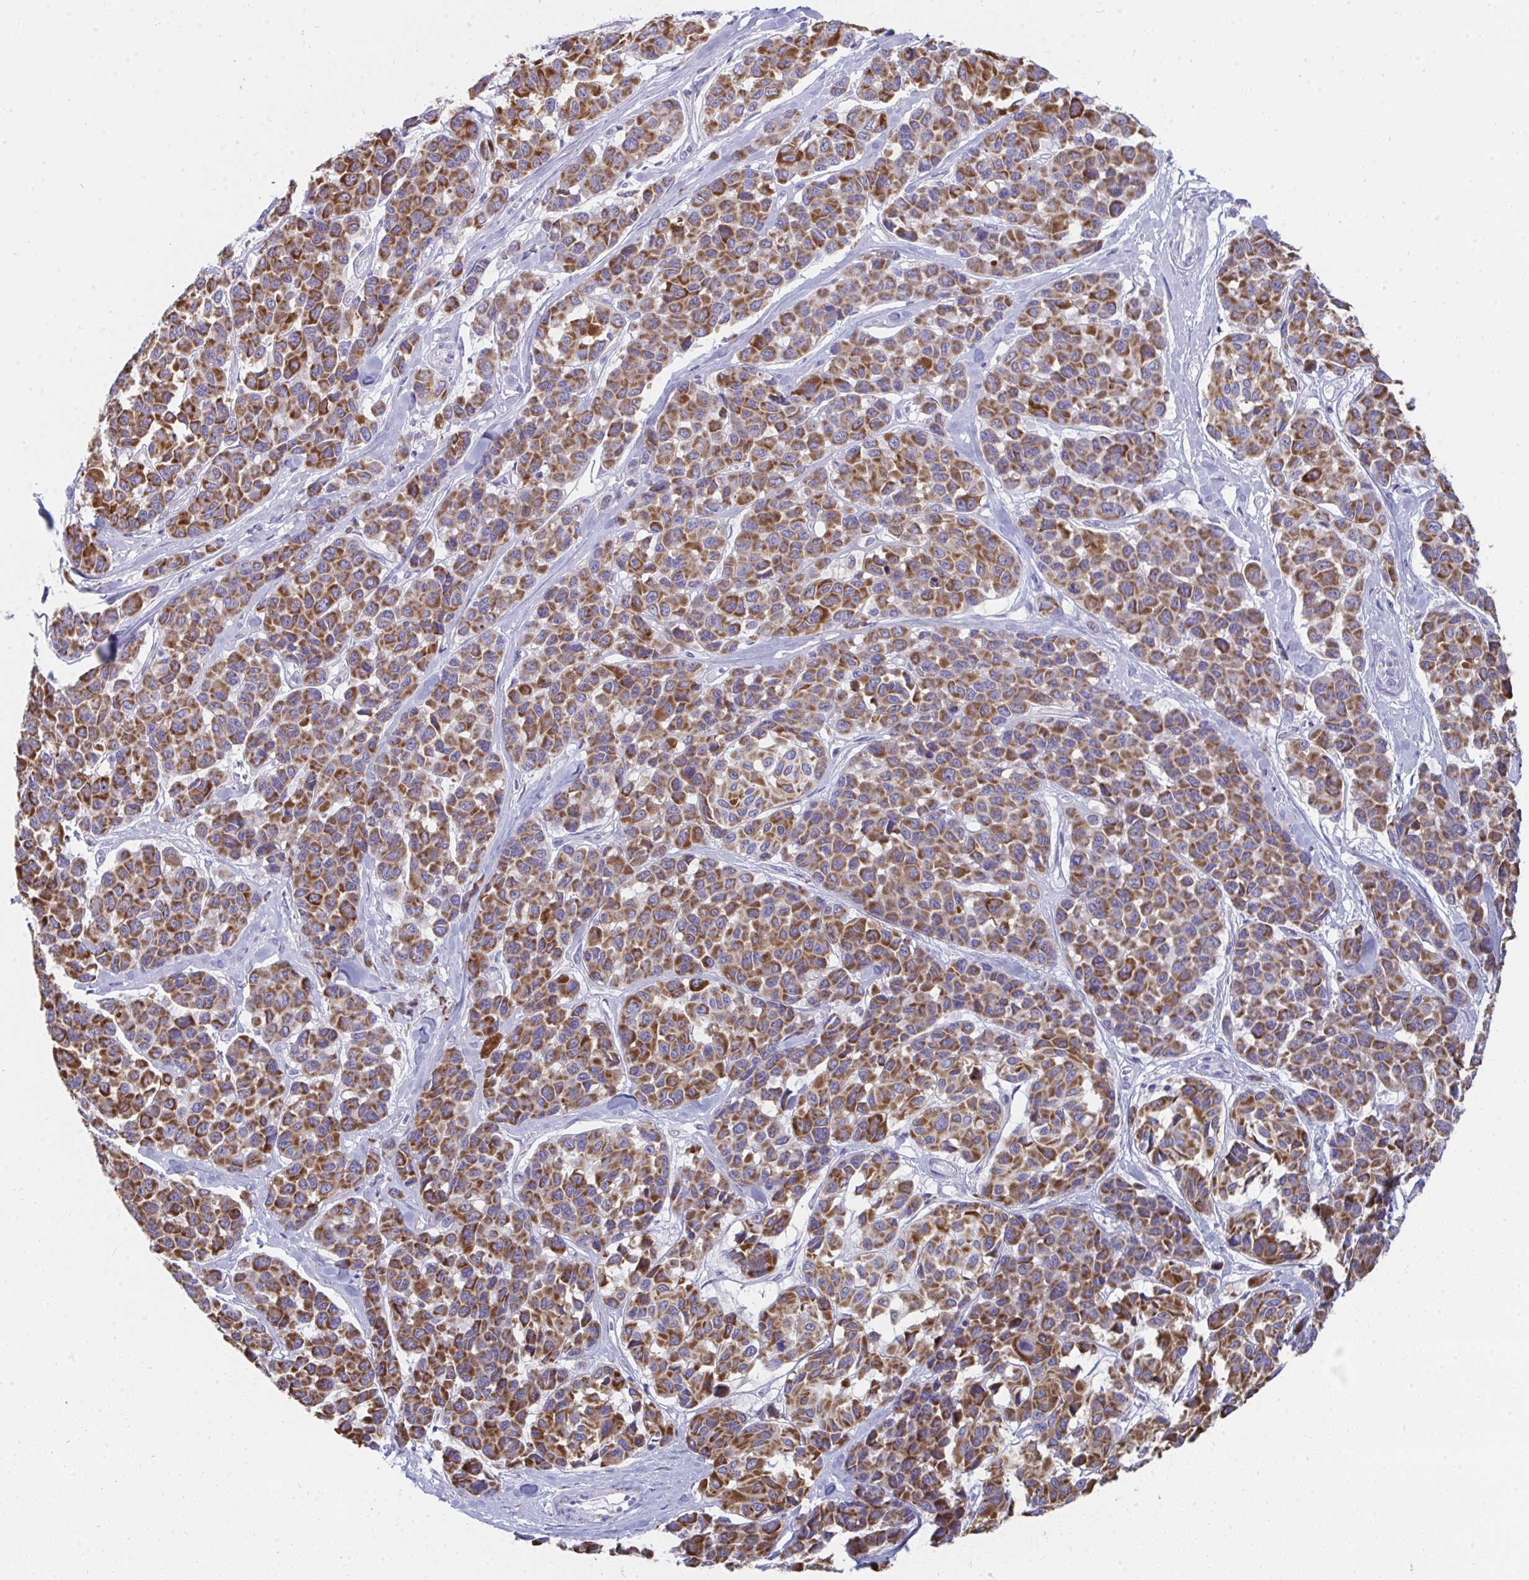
{"staining": {"intensity": "strong", "quantity": ">75%", "location": "cytoplasmic/membranous"}, "tissue": "melanoma", "cell_type": "Tumor cells", "image_type": "cancer", "snomed": [{"axis": "morphology", "description": "Malignant melanoma, NOS"}, {"axis": "topography", "description": "Skin"}], "caption": "This histopathology image demonstrates IHC staining of human melanoma, with high strong cytoplasmic/membranous expression in approximately >75% of tumor cells.", "gene": "AIFM1", "patient": {"sex": "female", "age": 66}}